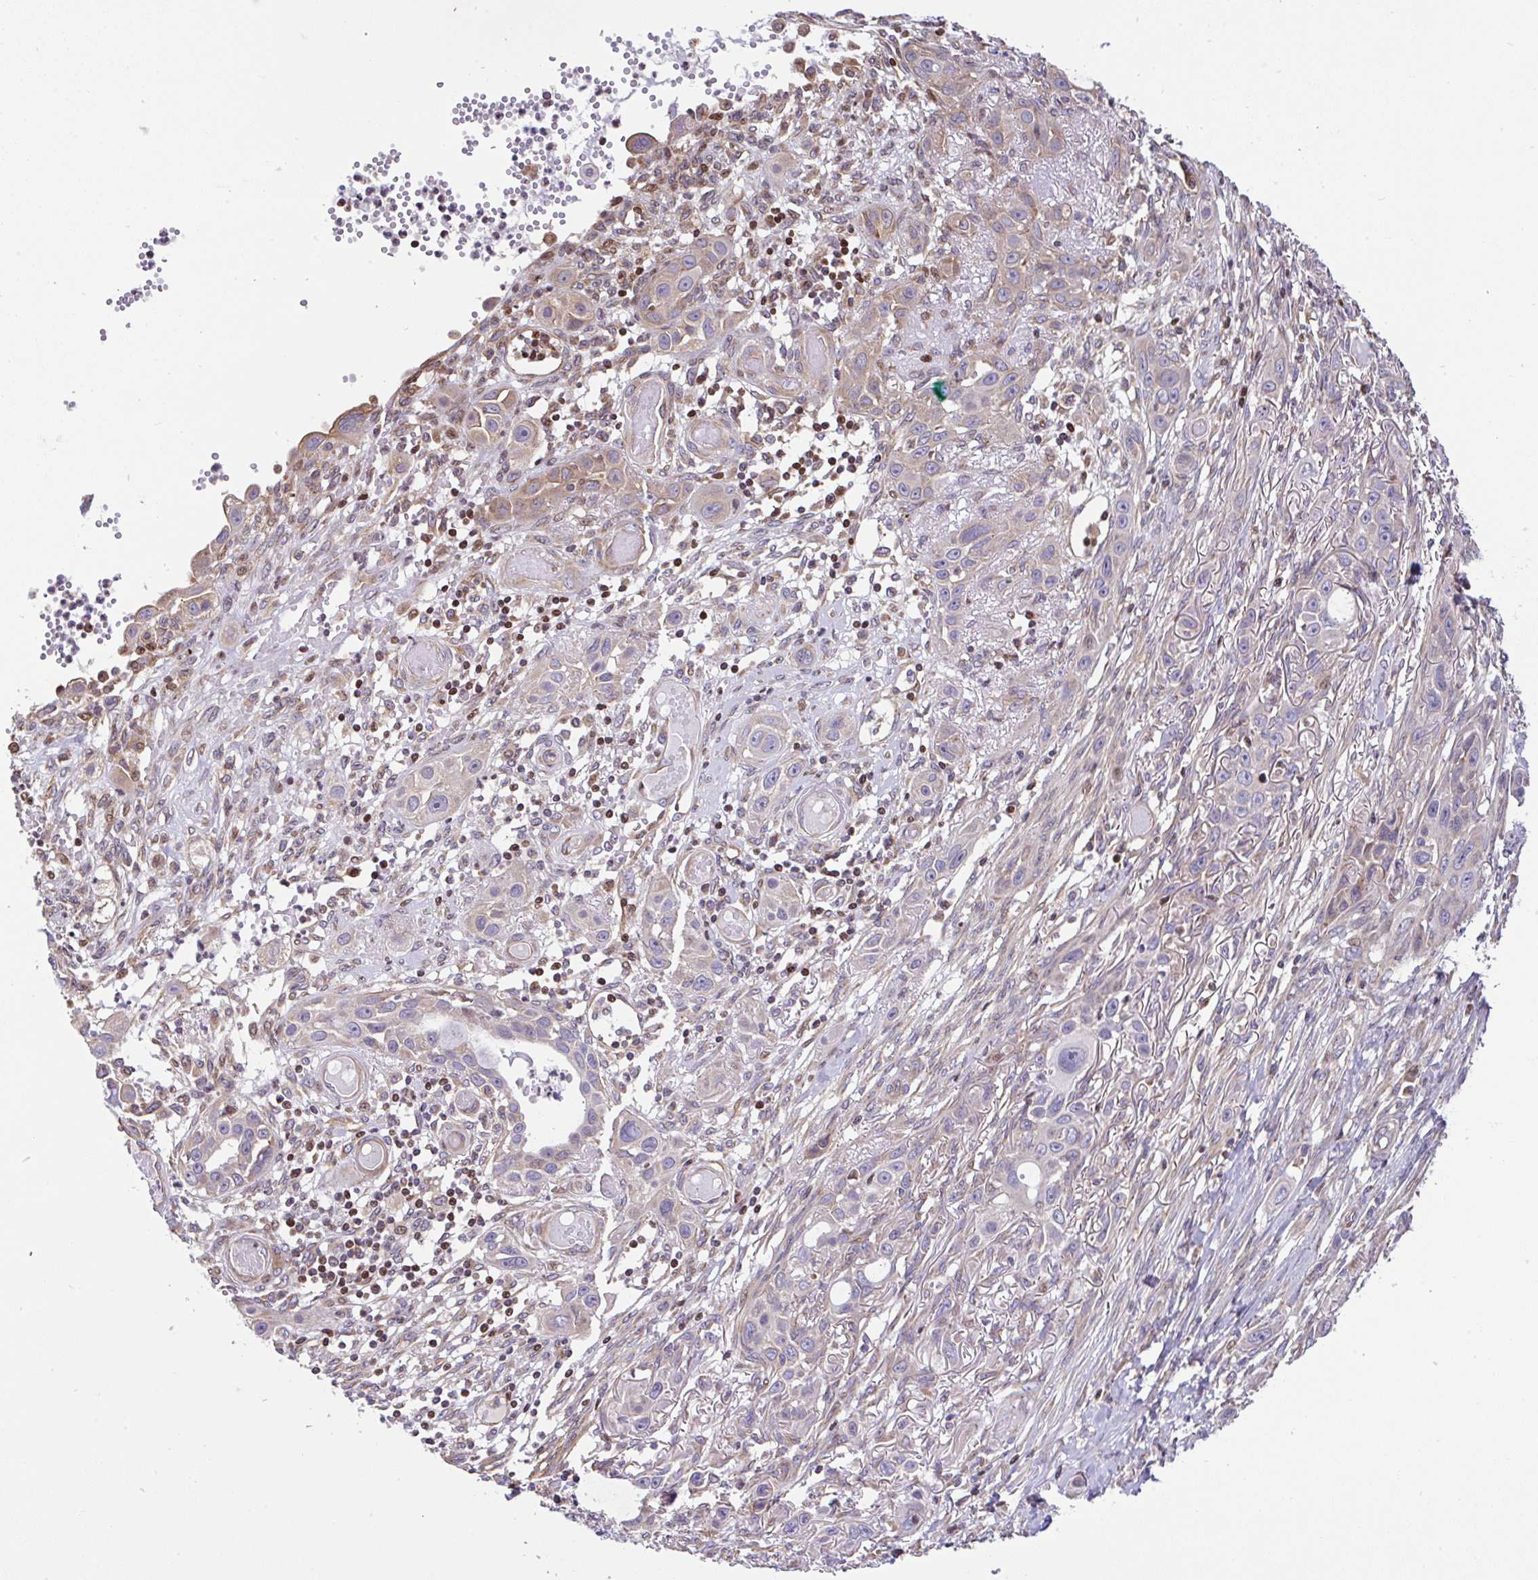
{"staining": {"intensity": "weak", "quantity": "<25%", "location": "cytoplasmic/membranous"}, "tissue": "skin cancer", "cell_type": "Tumor cells", "image_type": "cancer", "snomed": [{"axis": "morphology", "description": "Squamous cell carcinoma, NOS"}, {"axis": "topography", "description": "Skin"}], "caption": "DAB immunohistochemical staining of human skin cancer reveals no significant positivity in tumor cells.", "gene": "FIGNL1", "patient": {"sex": "female", "age": 69}}